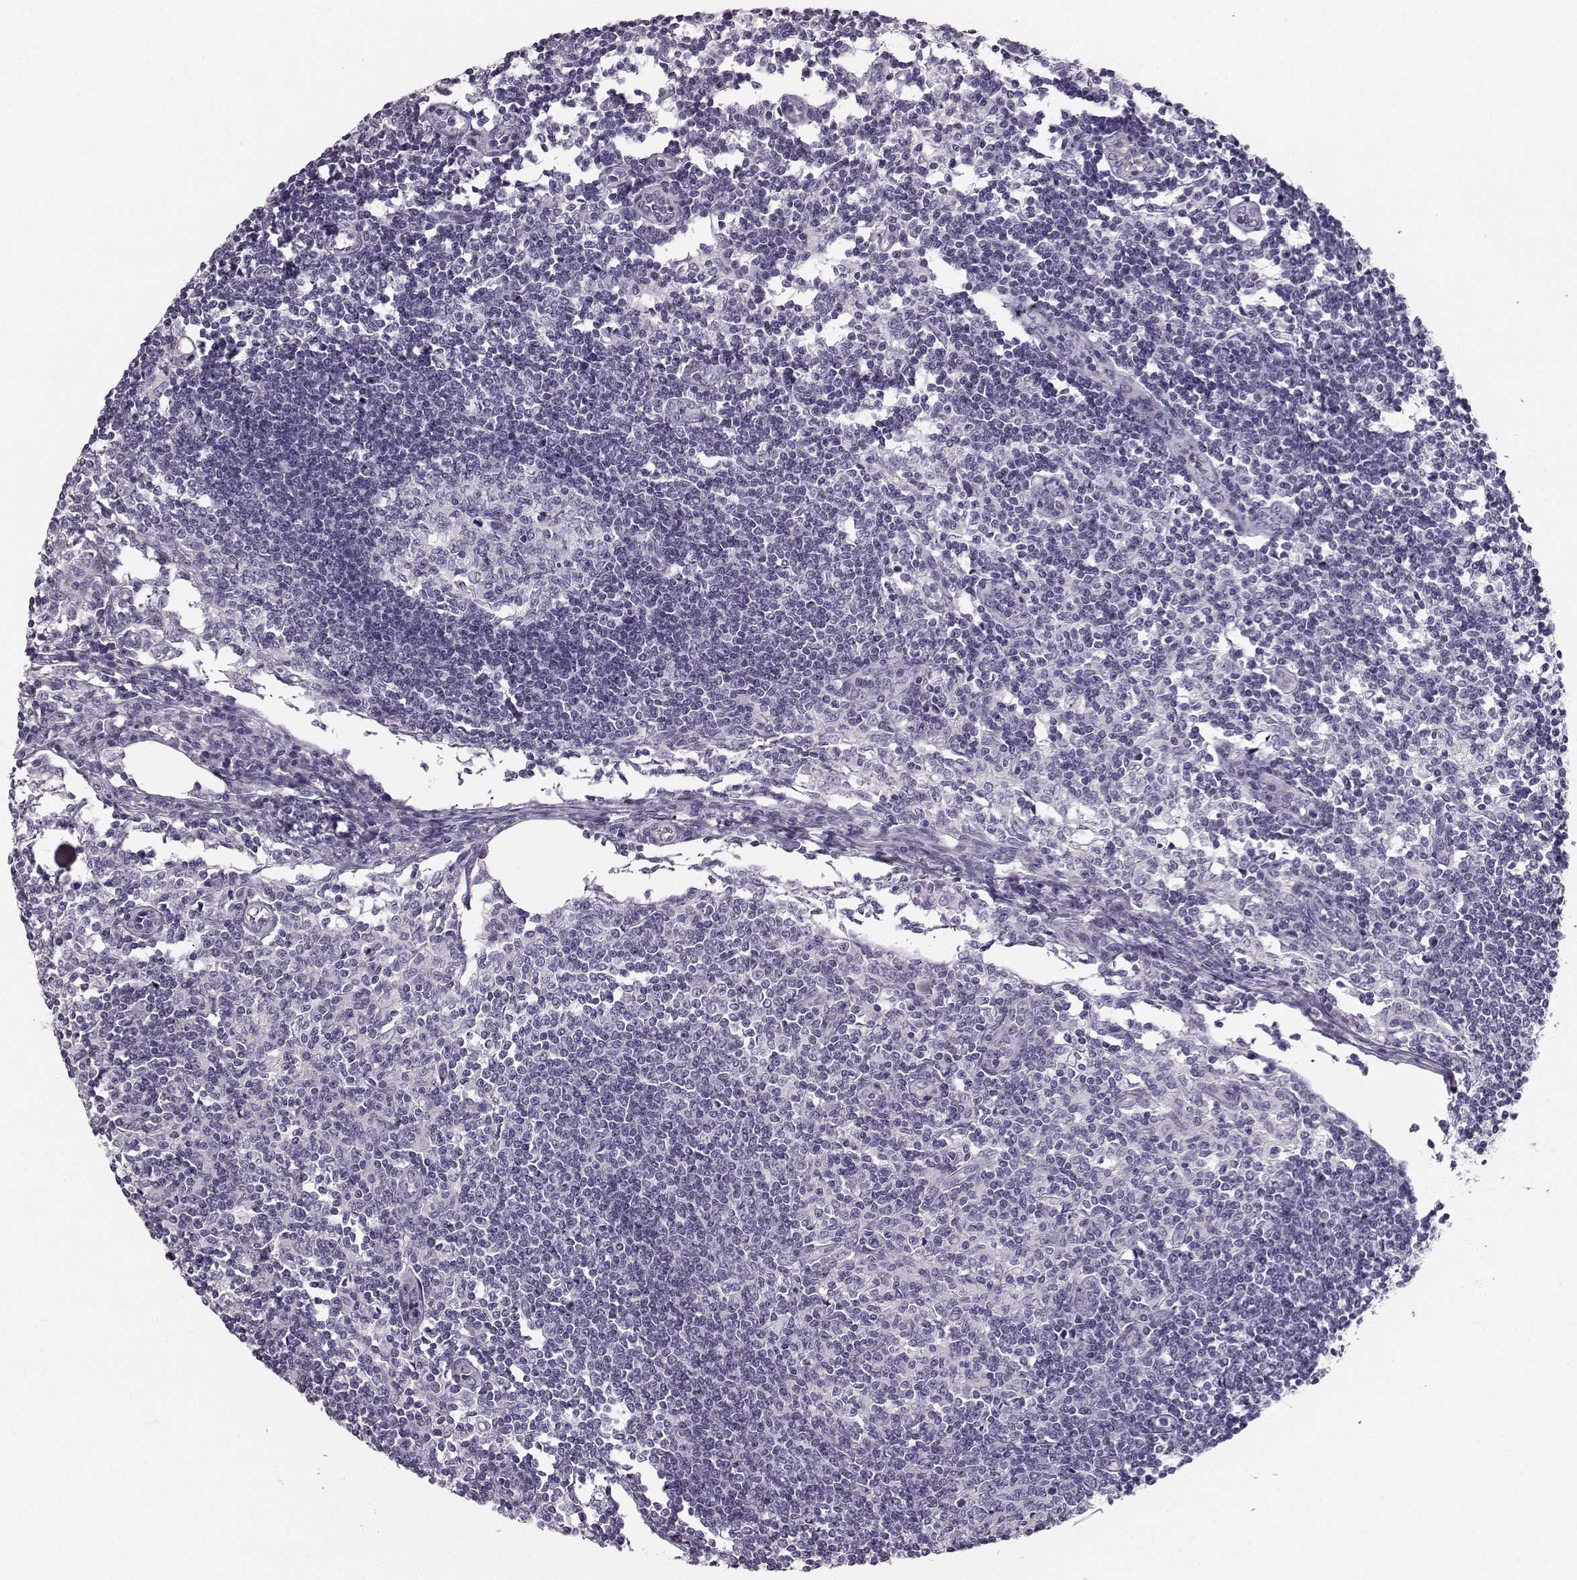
{"staining": {"intensity": "negative", "quantity": "none", "location": "none"}, "tissue": "lymph node", "cell_type": "Germinal center cells", "image_type": "normal", "snomed": [{"axis": "morphology", "description": "Normal tissue, NOS"}, {"axis": "topography", "description": "Lymph node"}], "caption": "Protein analysis of benign lymph node displays no significant positivity in germinal center cells. (DAB (3,3'-diaminobenzidine) immunohistochemistry (IHC) visualized using brightfield microscopy, high magnification).", "gene": "CASR", "patient": {"sex": "male", "age": 59}}